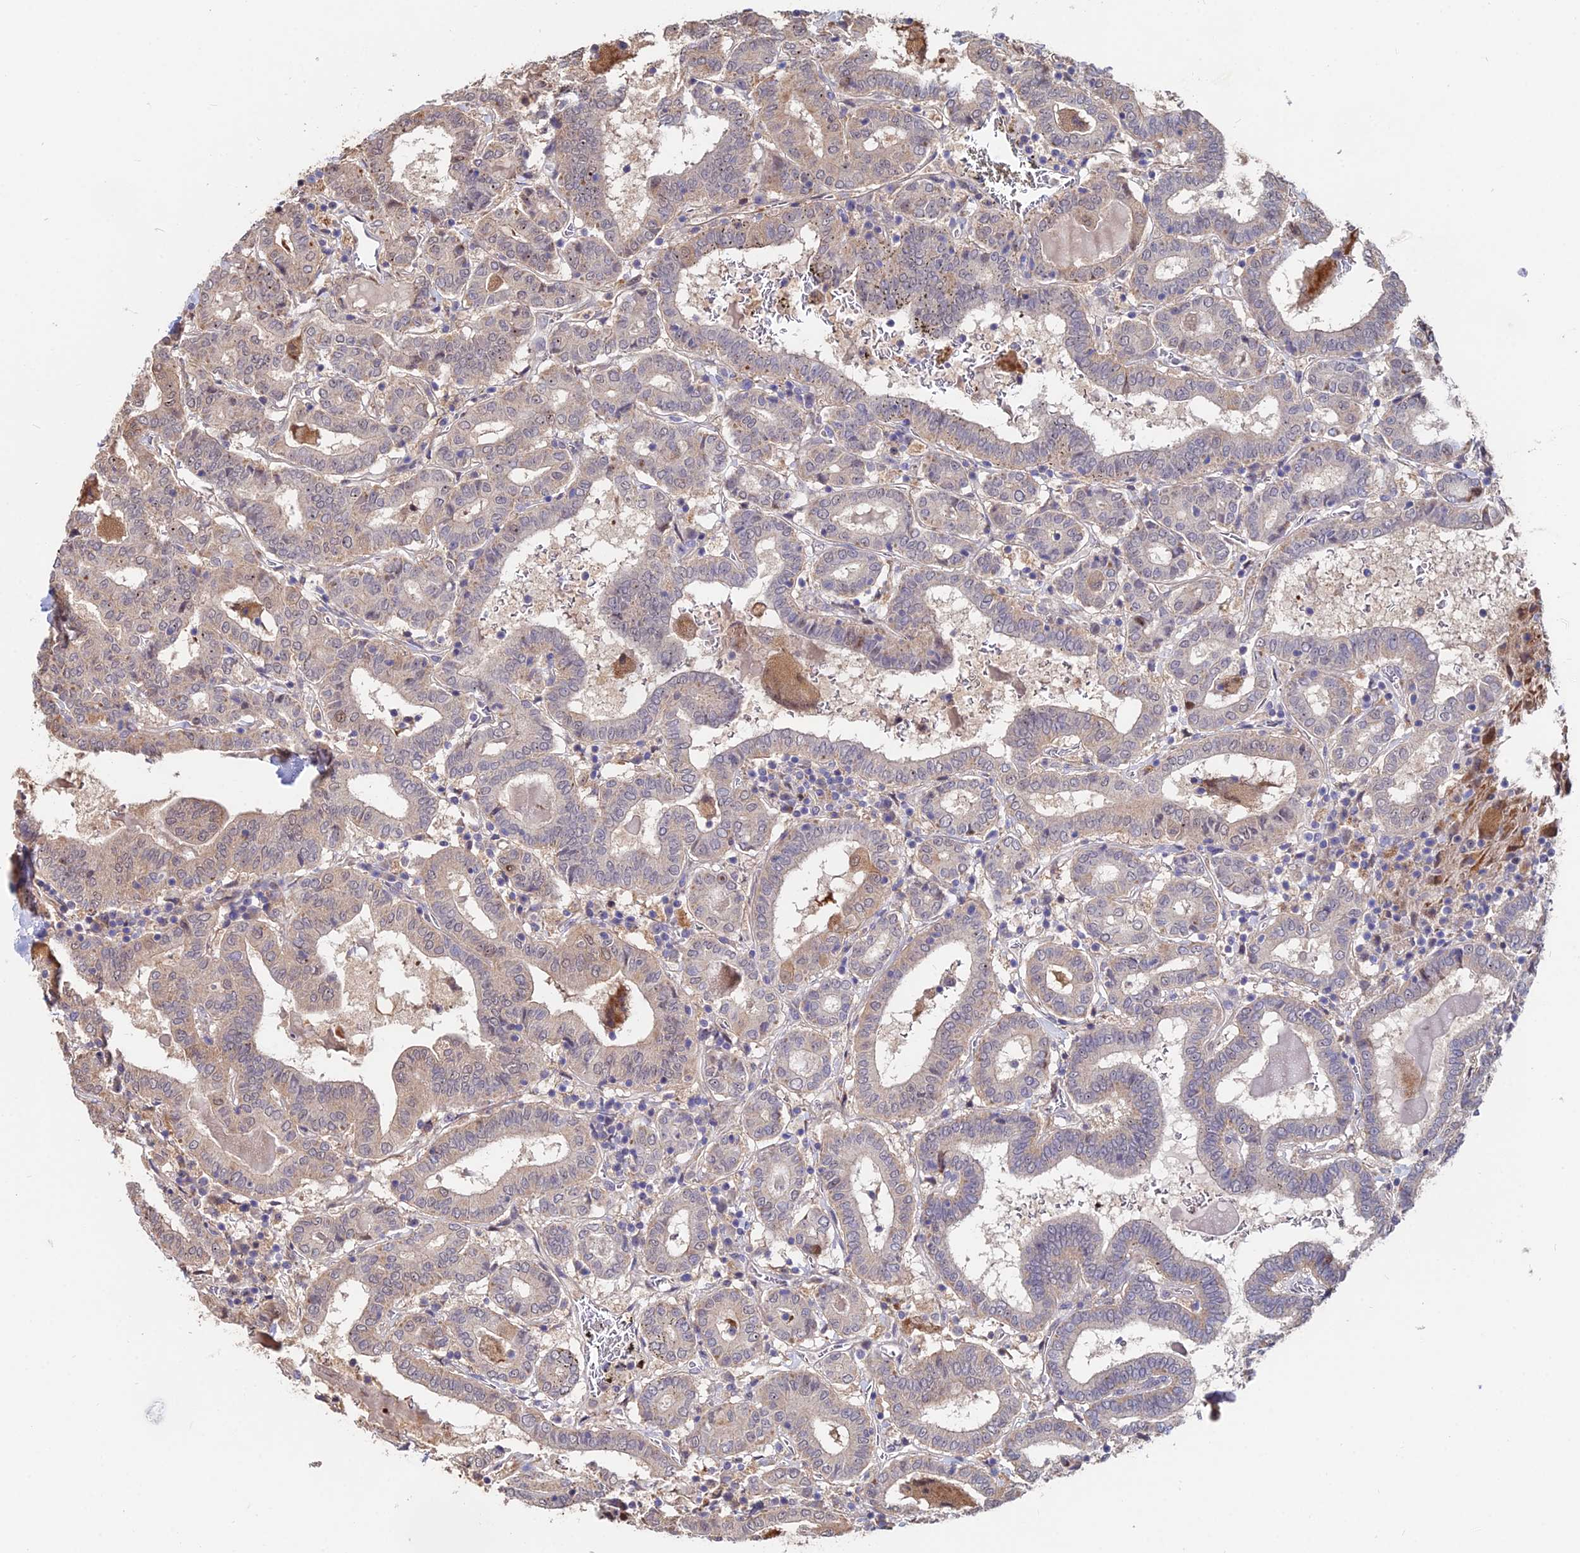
{"staining": {"intensity": "negative", "quantity": "none", "location": "none"}, "tissue": "thyroid cancer", "cell_type": "Tumor cells", "image_type": "cancer", "snomed": [{"axis": "morphology", "description": "Papillary adenocarcinoma, NOS"}, {"axis": "topography", "description": "Thyroid gland"}], "caption": "Tumor cells show no significant expression in thyroid cancer (papillary adenocarcinoma). The staining was performed using DAB (3,3'-diaminobenzidine) to visualize the protein expression in brown, while the nuclei were stained in blue with hematoxylin (Magnification: 20x).", "gene": "ACTR5", "patient": {"sex": "female", "age": 72}}